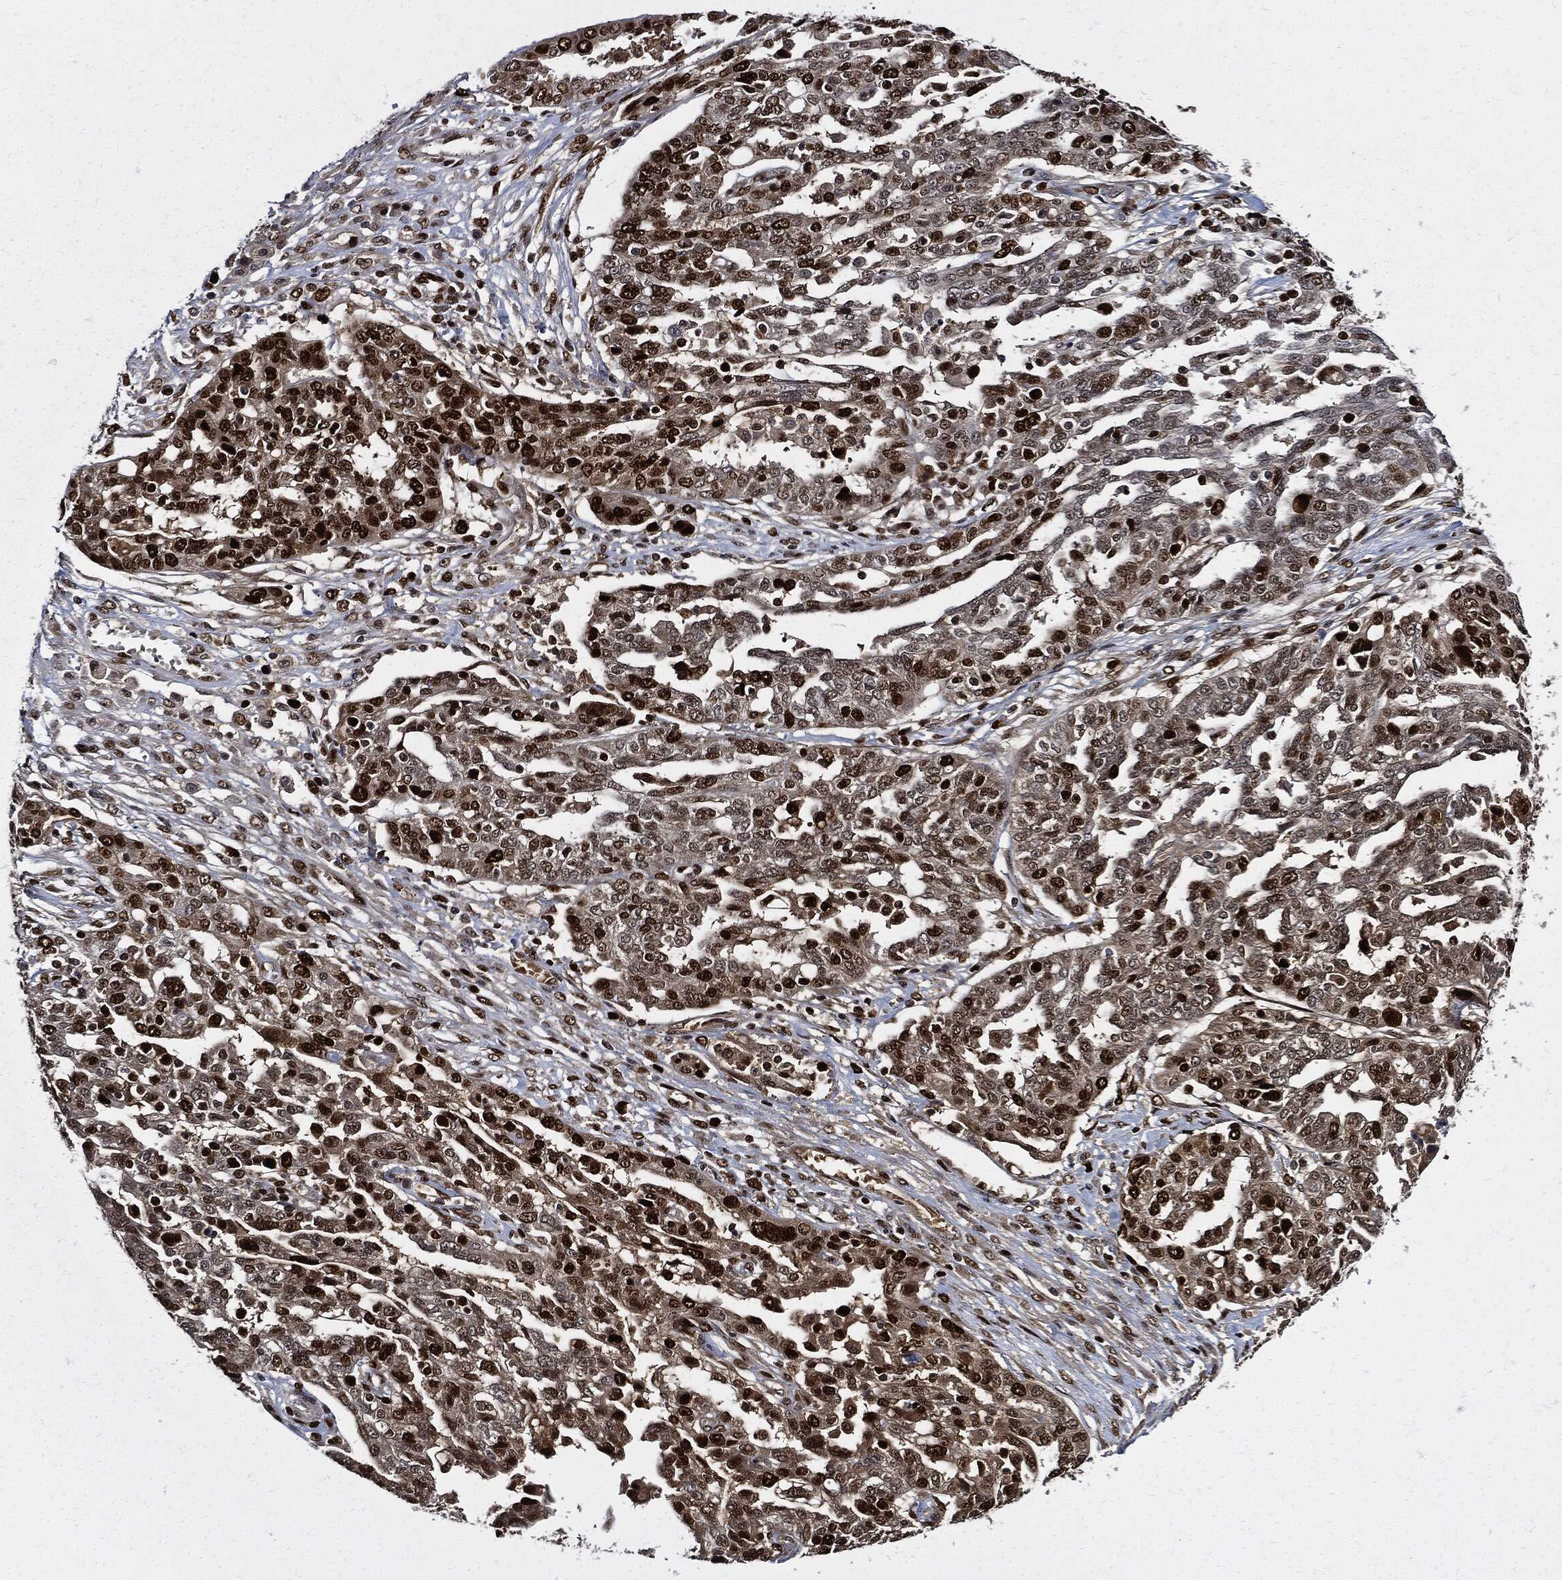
{"staining": {"intensity": "strong", "quantity": "25%-75%", "location": "nuclear"}, "tissue": "ovarian cancer", "cell_type": "Tumor cells", "image_type": "cancer", "snomed": [{"axis": "morphology", "description": "Cystadenocarcinoma, serous, NOS"}, {"axis": "topography", "description": "Ovary"}], "caption": "About 25%-75% of tumor cells in human ovarian serous cystadenocarcinoma demonstrate strong nuclear protein positivity as visualized by brown immunohistochemical staining.", "gene": "PCNA", "patient": {"sex": "female", "age": 67}}